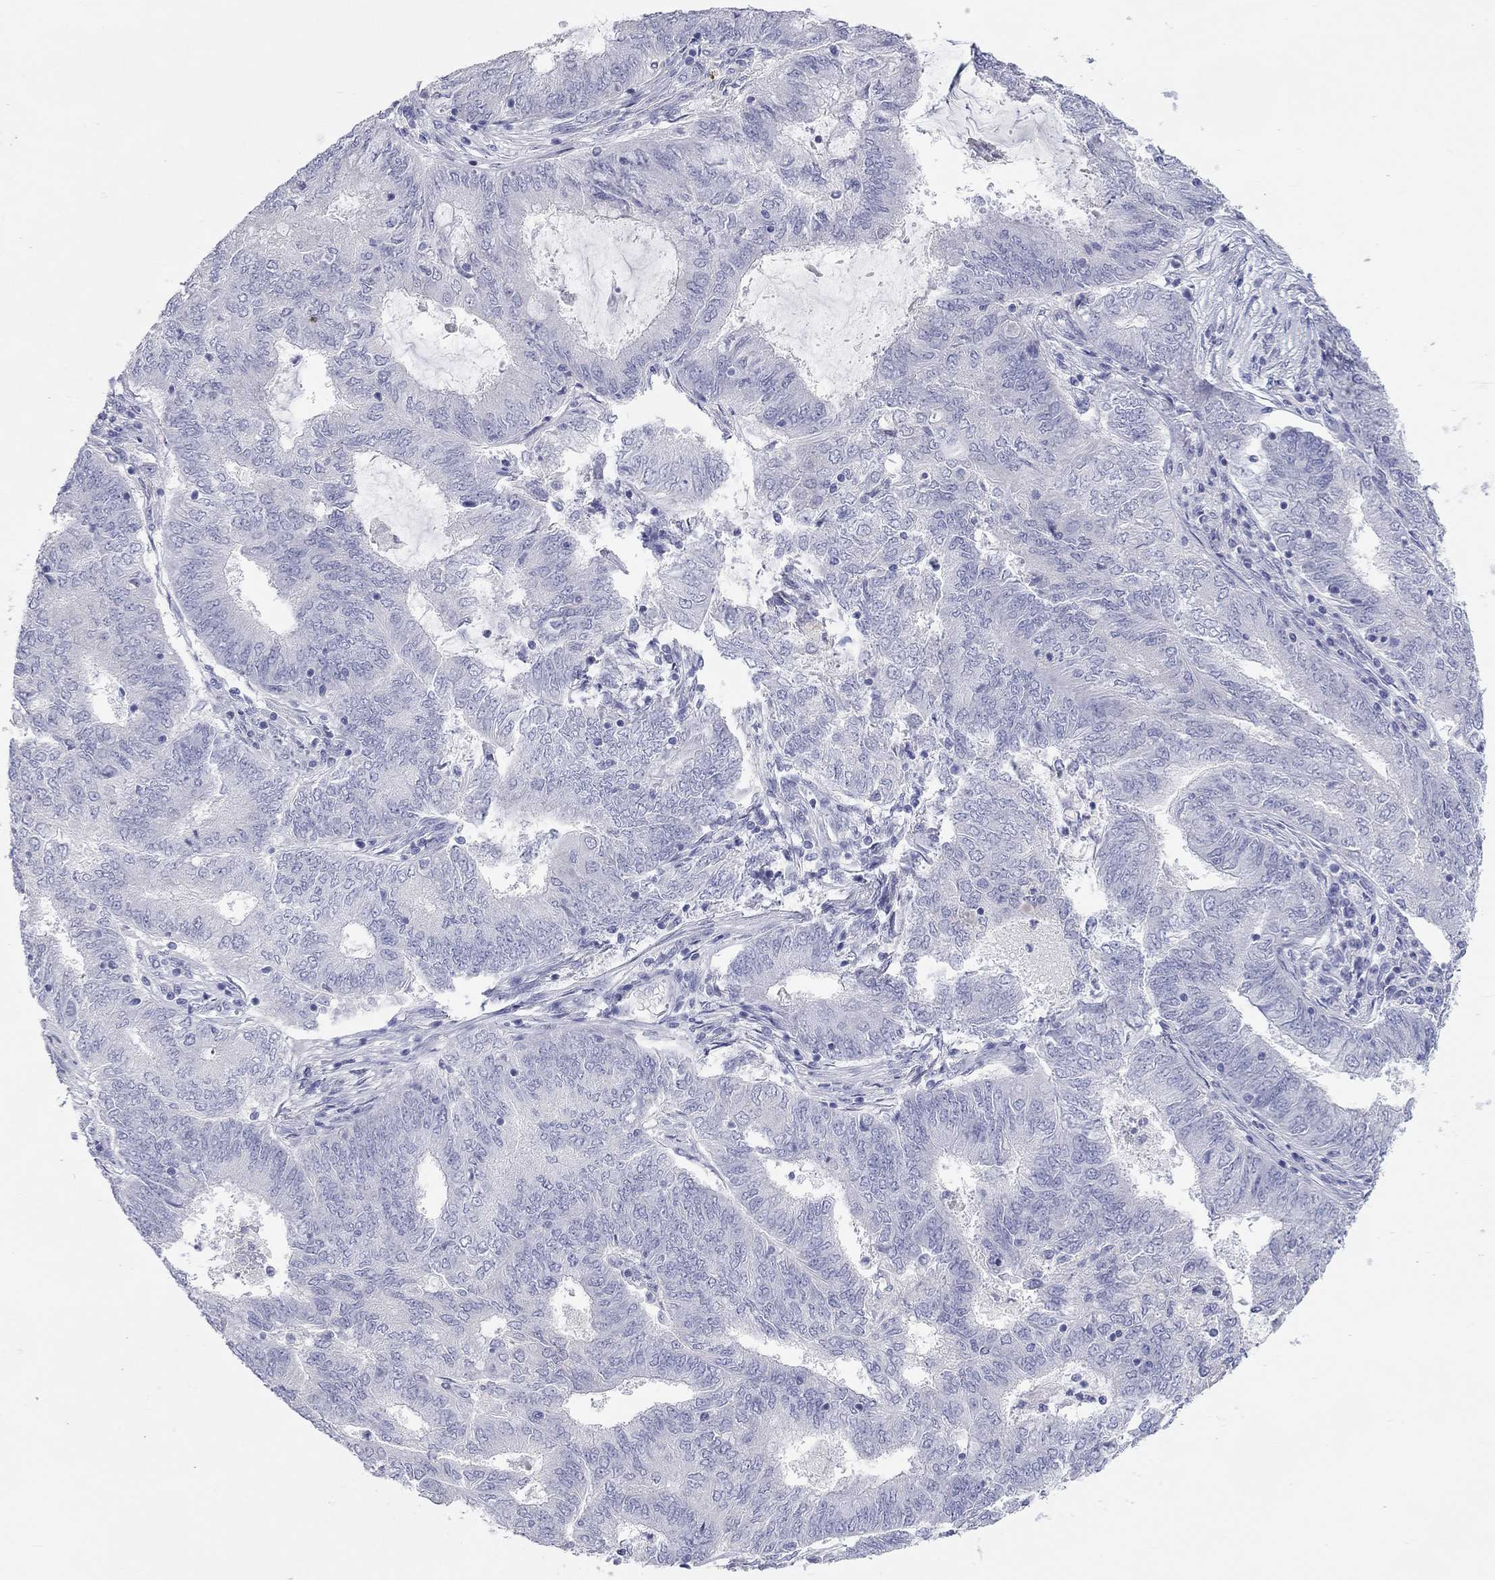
{"staining": {"intensity": "negative", "quantity": "none", "location": "none"}, "tissue": "endometrial cancer", "cell_type": "Tumor cells", "image_type": "cancer", "snomed": [{"axis": "morphology", "description": "Adenocarcinoma, NOS"}, {"axis": "topography", "description": "Endometrium"}], "caption": "High magnification brightfield microscopy of endometrial adenocarcinoma stained with DAB (brown) and counterstained with hematoxylin (blue): tumor cells show no significant expression.", "gene": "PCDHGC5", "patient": {"sex": "female", "age": 62}}